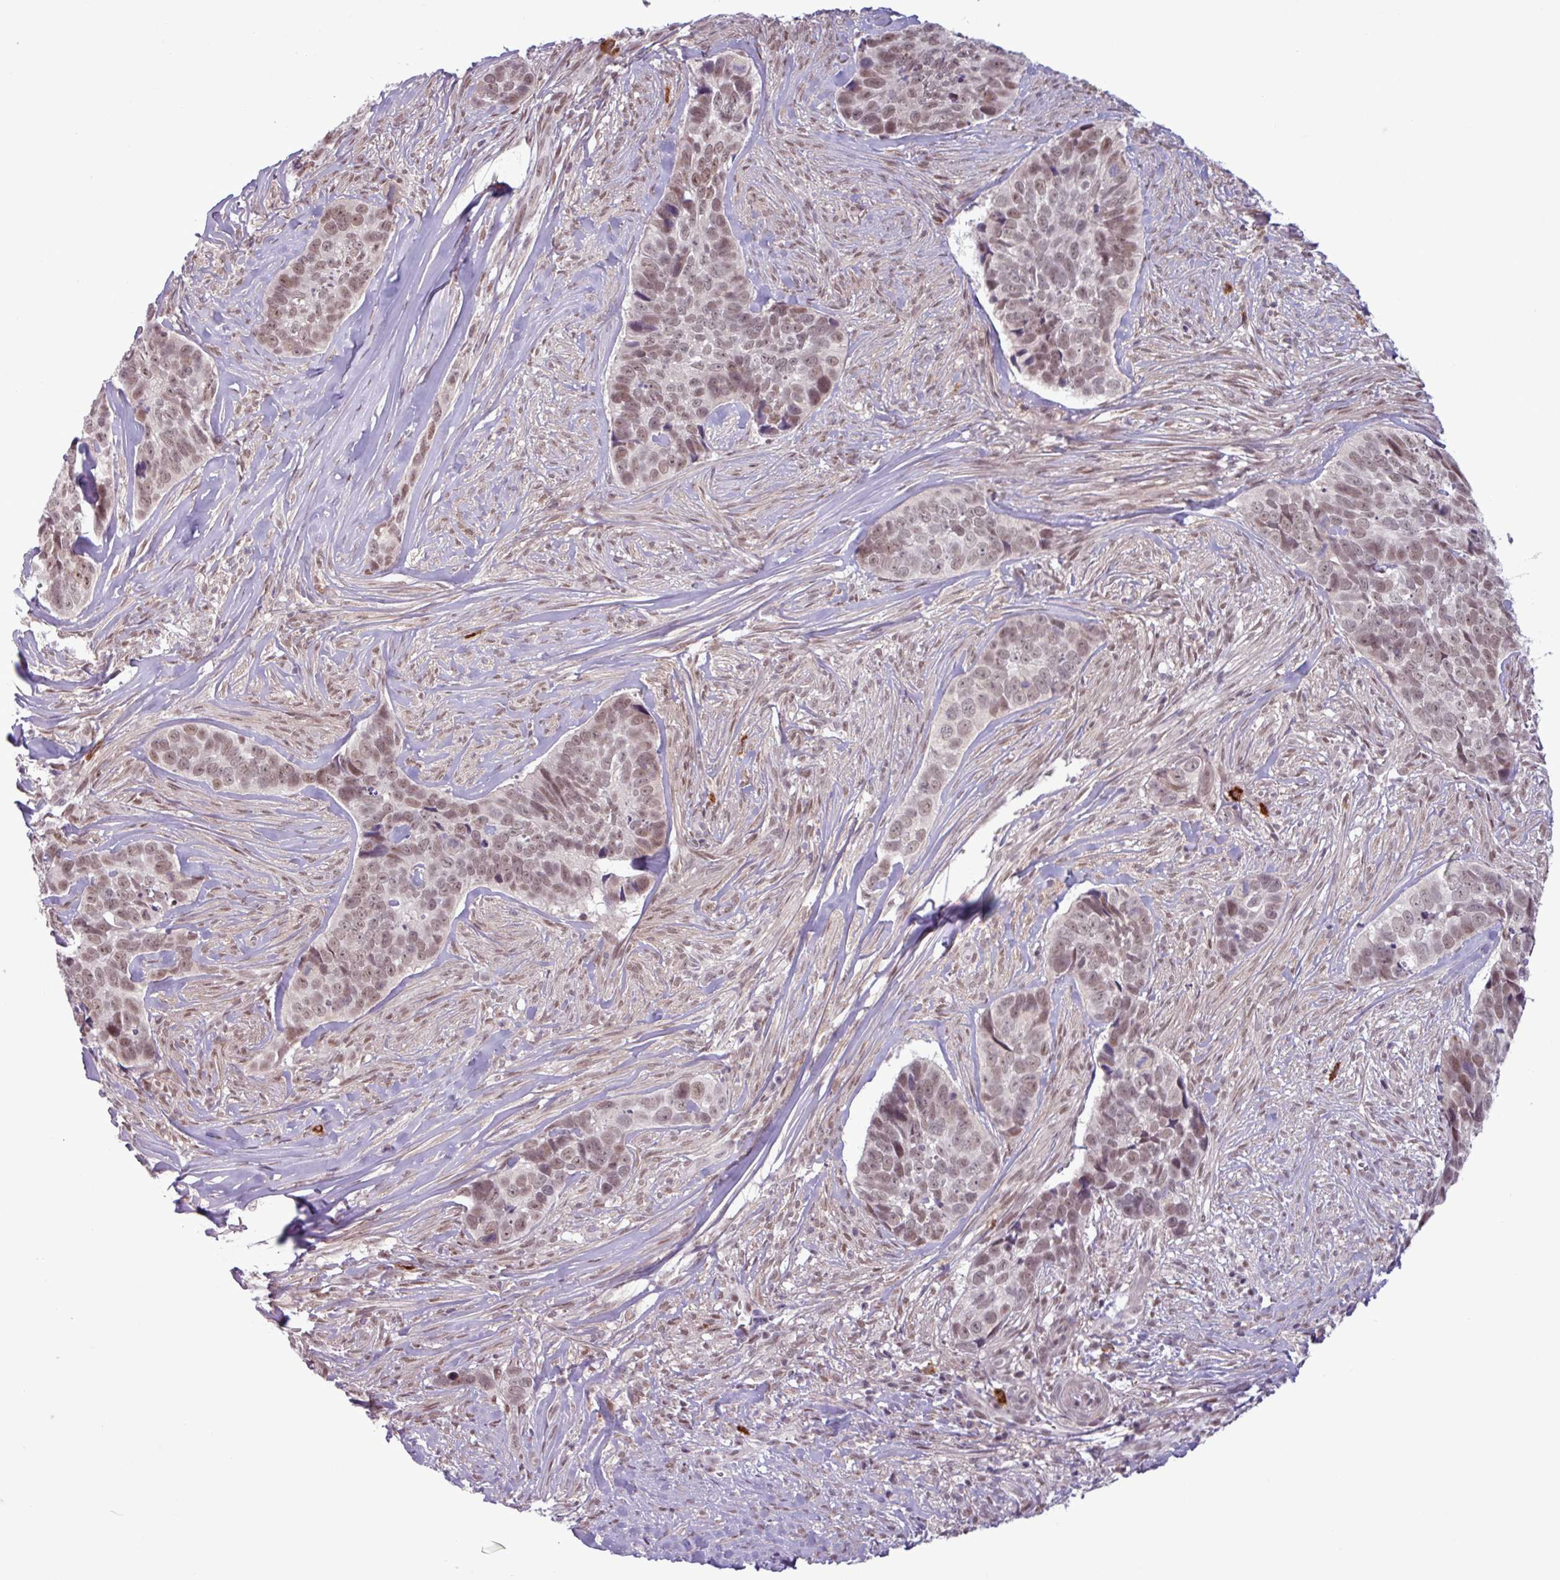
{"staining": {"intensity": "moderate", "quantity": "25%-75%", "location": "nuclear"}, "tissue": "skin cancer", "cell_type": "Tumor cells", "image_type": "cancer", "snomed": [{"axis": "morphology", "description": "Basal cell carcinoma"}, {"axis": "topography", "description": "Skin"}], "caption": "Protein staining of skin cancer (basal cell carcinoma) tissue exhibits moderate nuclear staining in approximately 25%-75% of tumor cells.", "gene": "NOTCH2", "patient": {"sex": "female", "age": 82}}